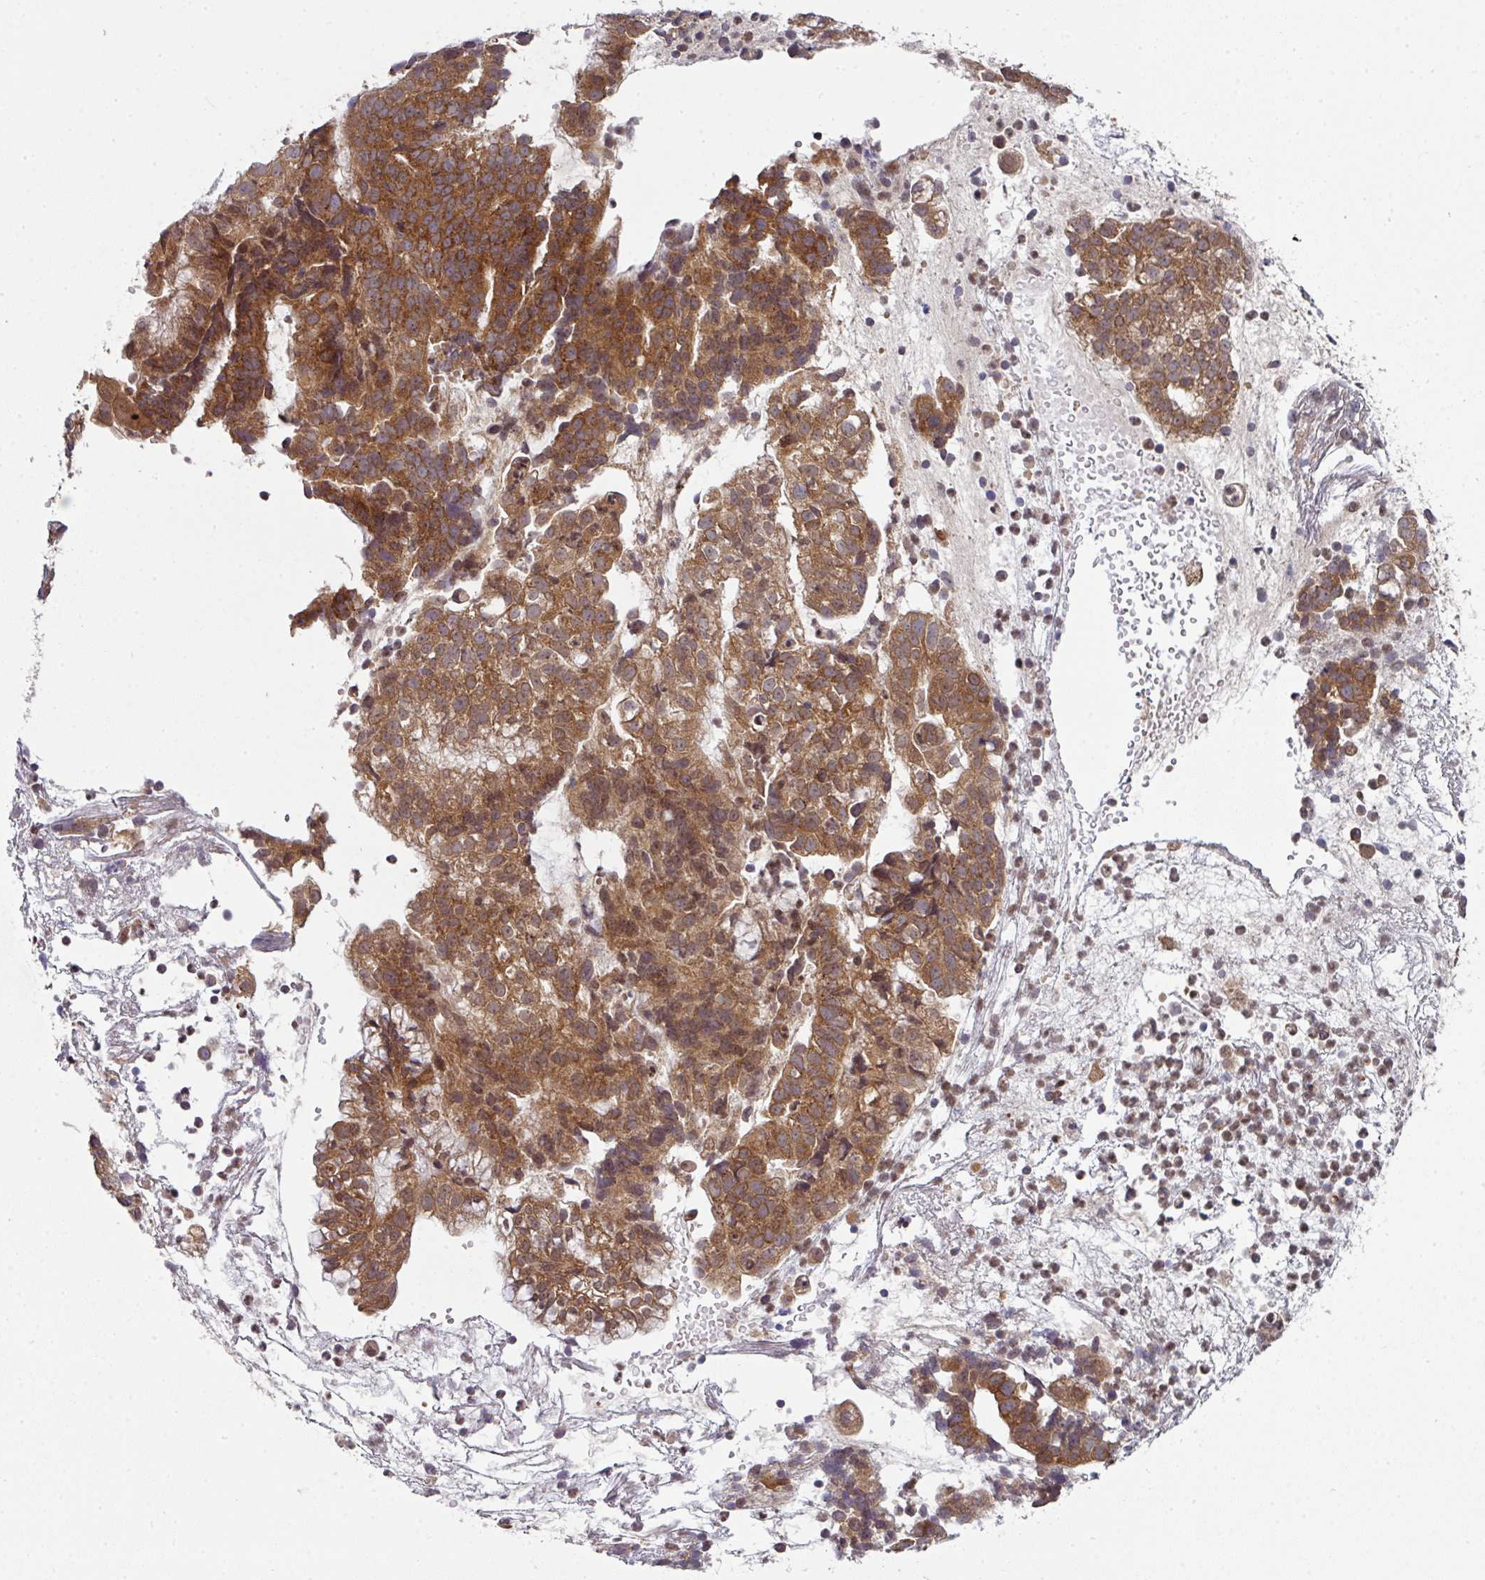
{"staining": {"intensity": "moderate", "quantity": ">75%", "location": "cytoplasmic/membranous"}, "tissue": "endometrial cancer", "cell_type": "Tumor cells", "image_type": "cancer", "snomed": [{"axis": "morphology", "description": "Adenocarcinoma, NOS"}, {"axis": "topography", "description": "Endometrium"}], "caption": "Protein staining reveals moderate cytoplasmic/membranous expression in about >75% of tumor cells in endometrial adenocarcinoma.", "gene": "CAMLG", "patient": {"sex": "female", "age": 76}}